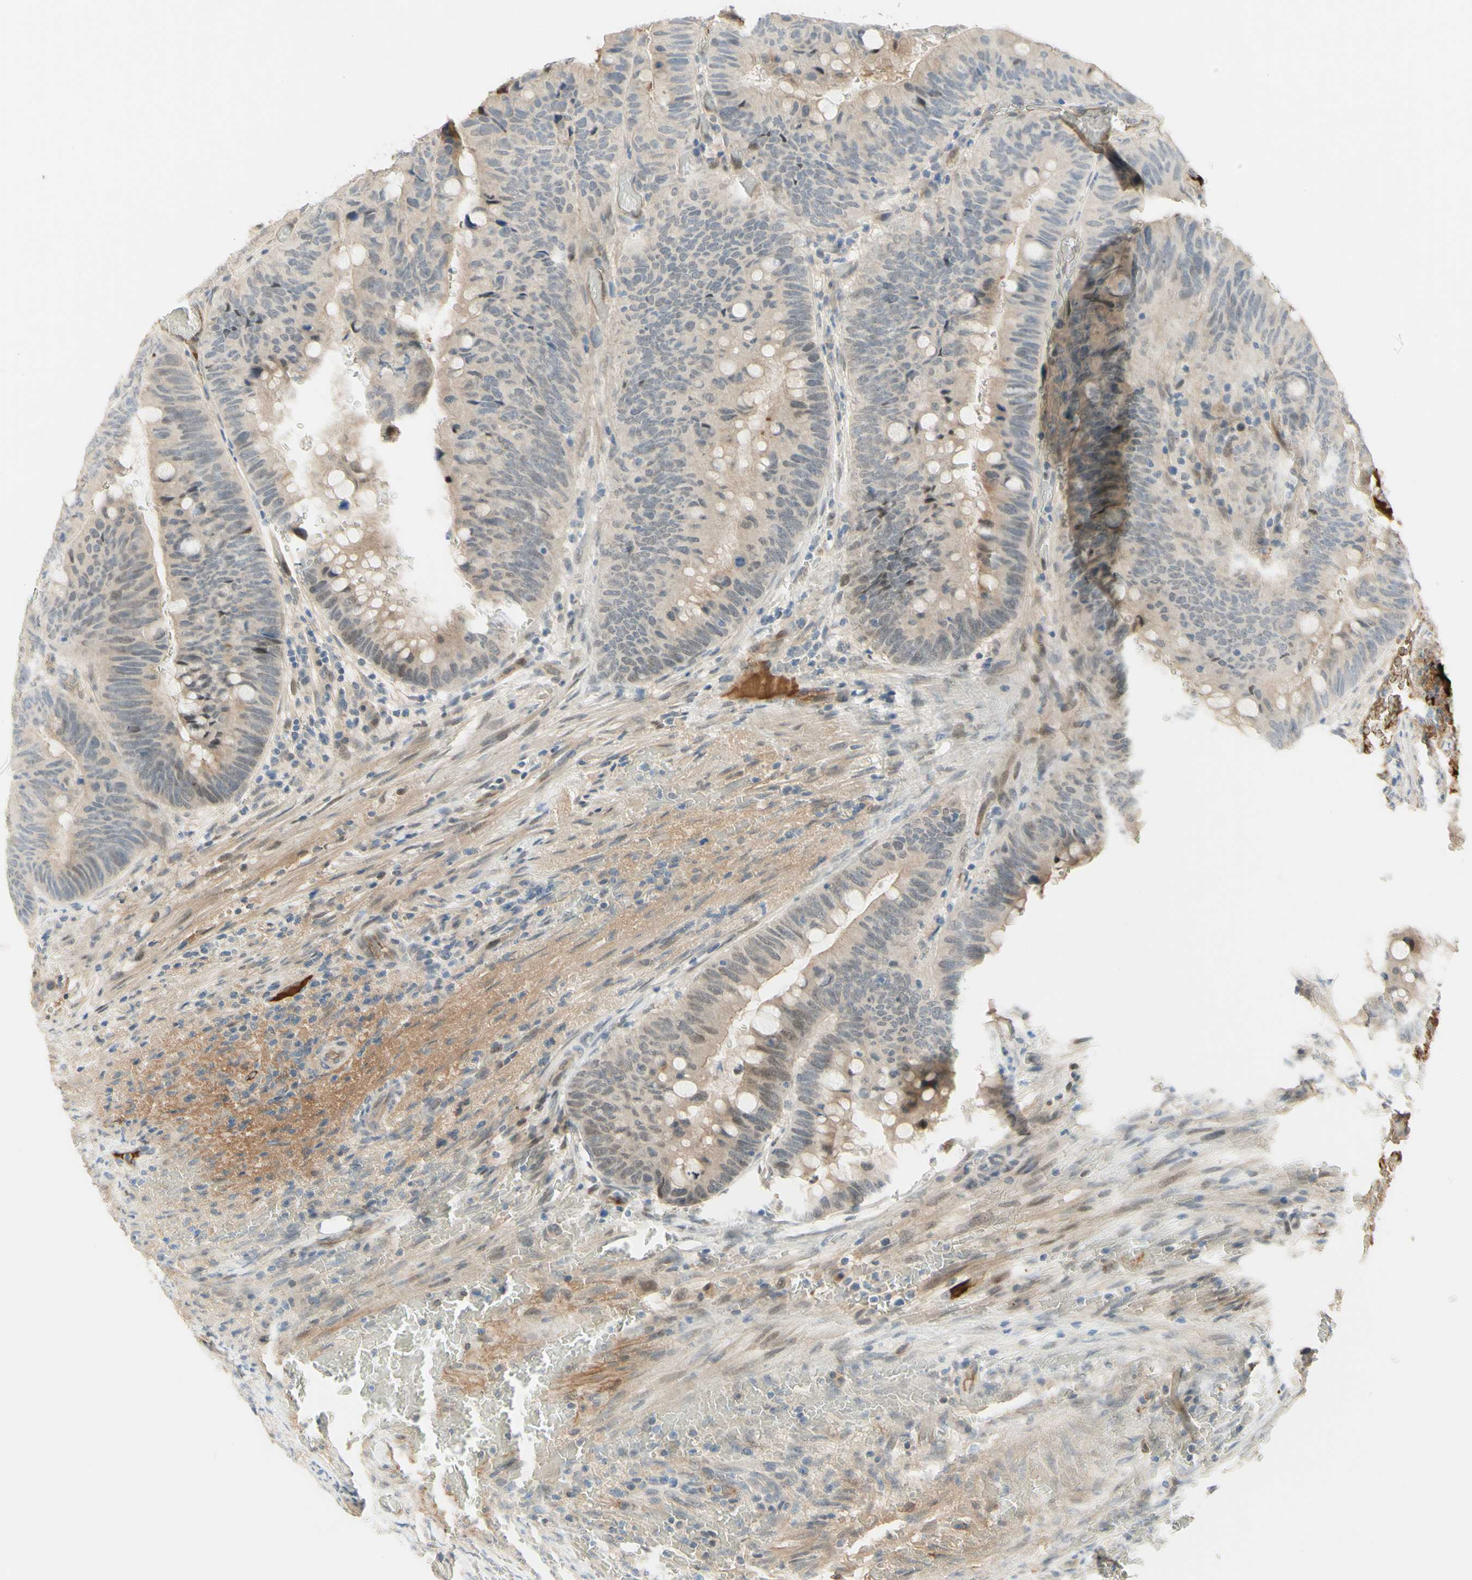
{"staining": {"intensity": "weak", "quantity": "25%-75%", "location": "cytoplasmic/membranous,nuclear"}, "tissue": "colorectal cancer", "cell_type": "Tumor cells", "image_type": "cancer", "snomed": [{"axis": "morphology", "description": "Normal tissue, NOS"}, {"axis": "morphology", "description": "Adenocarcinoma, NOS"}, {"axis": "topography", "description": "Rectum"}, {"axis": "topography", "description": "Peripheral nerve tissue"}], "caption": "Protein staining of colorectal cancer (adenocarcinoma) tissue reveals weak cytoplasmic/membranous and nuclear staining in about 25%-75% of tumor cells. (brown staining indicates protein expression, while blue staining denotes nuclei).", "gene": "ANGPT2", "patient": {"sex": "male", "age": 92}}